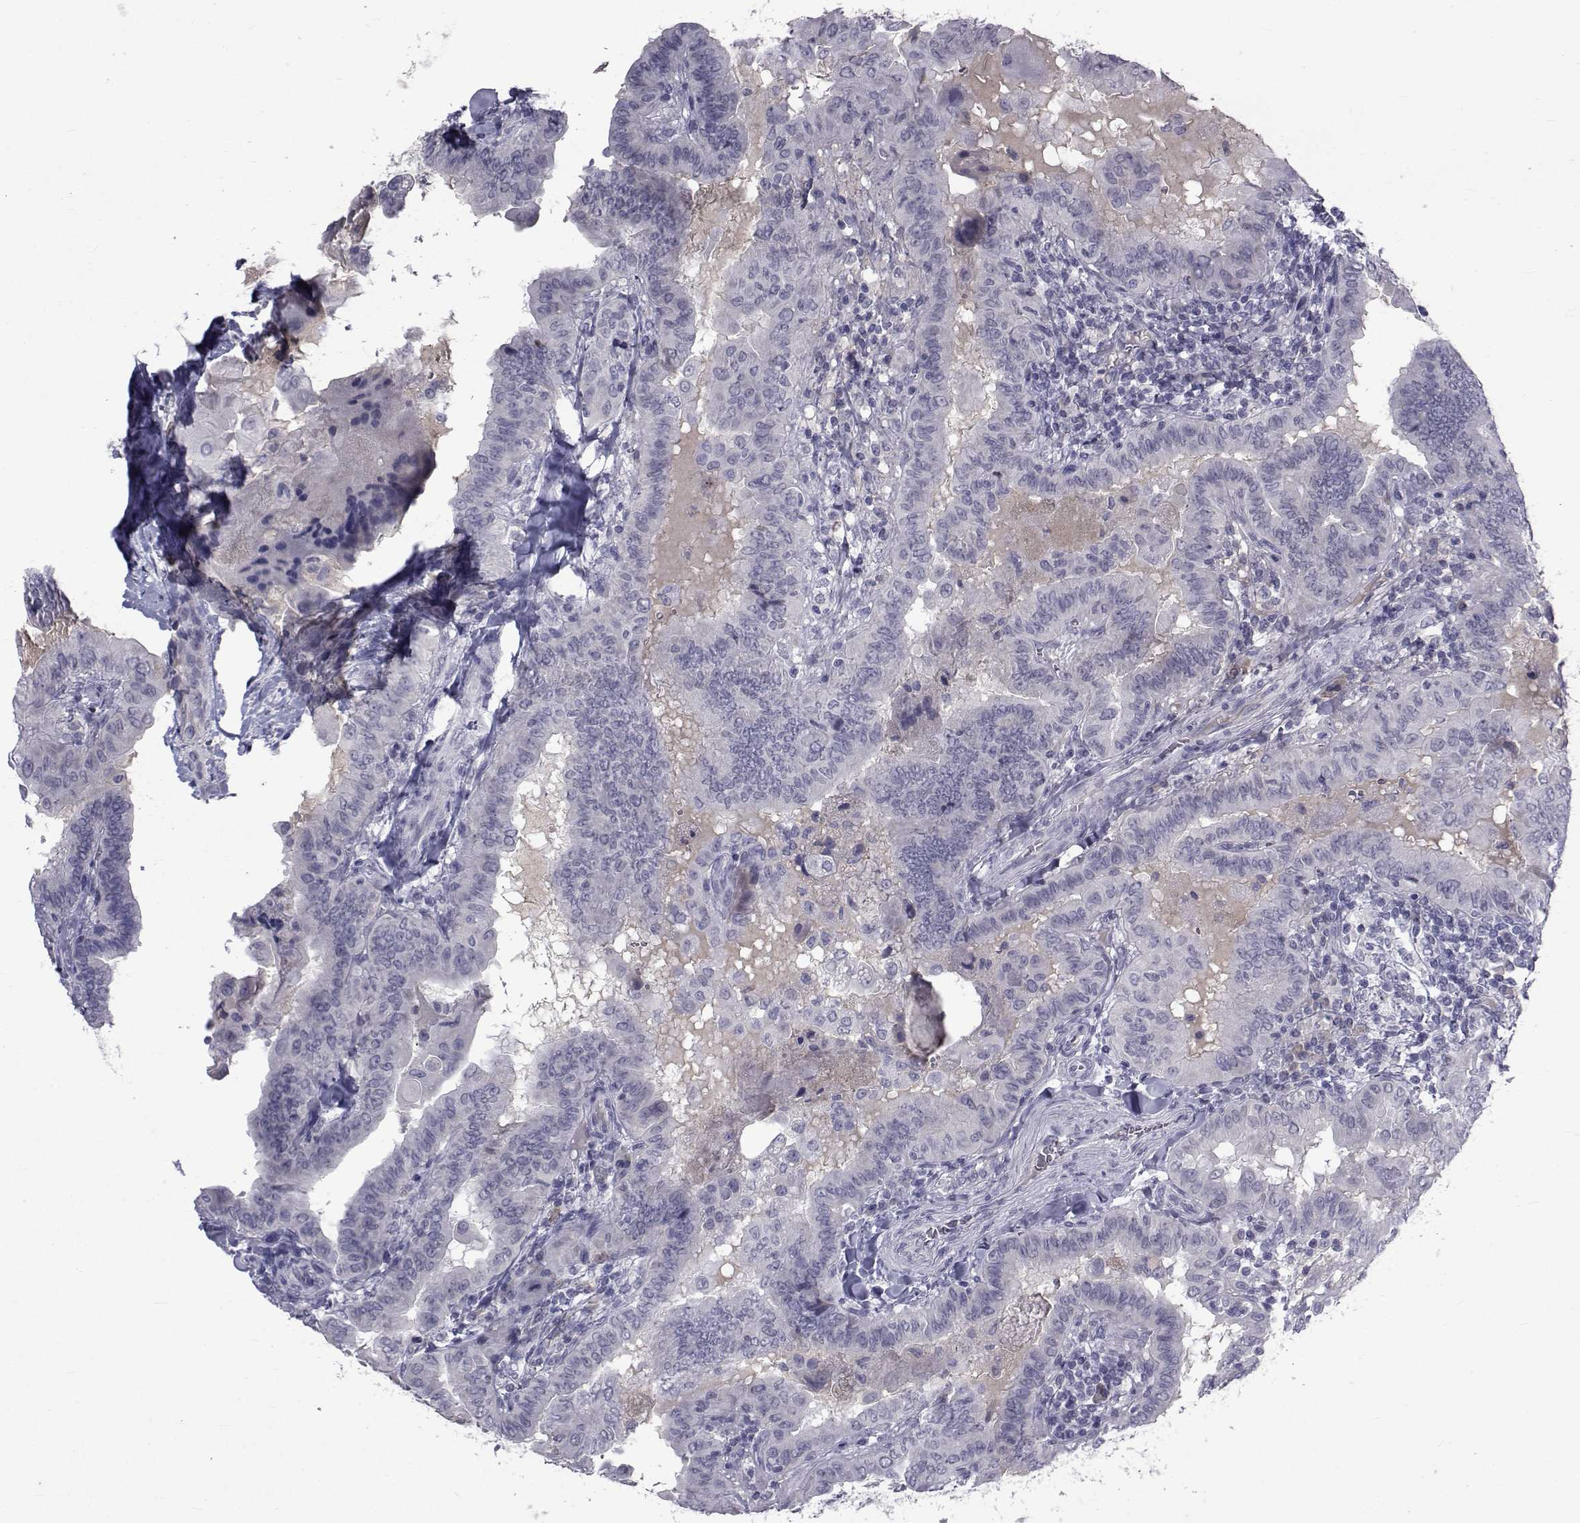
{"staining": {"intensity": "negative", "quantity": "none", "location": "none"}, "tissue": "thyroid cancer", "cell_type": "Tumor cells", "image_type": "cancer", "snomed": [{"axis": "morphology", "description": "Papillary adenocarcinoma, NOS"}, {"axis": "topography", "description": "Thyroid gland"}], "caption": "A photomicrograph of papillary adenocarcinoma (thyroid) stained for a protein demonstrates no brown staining in tumor cells.", "gene": "PAX2", "patient": {"sex": "female", "age": 37}}